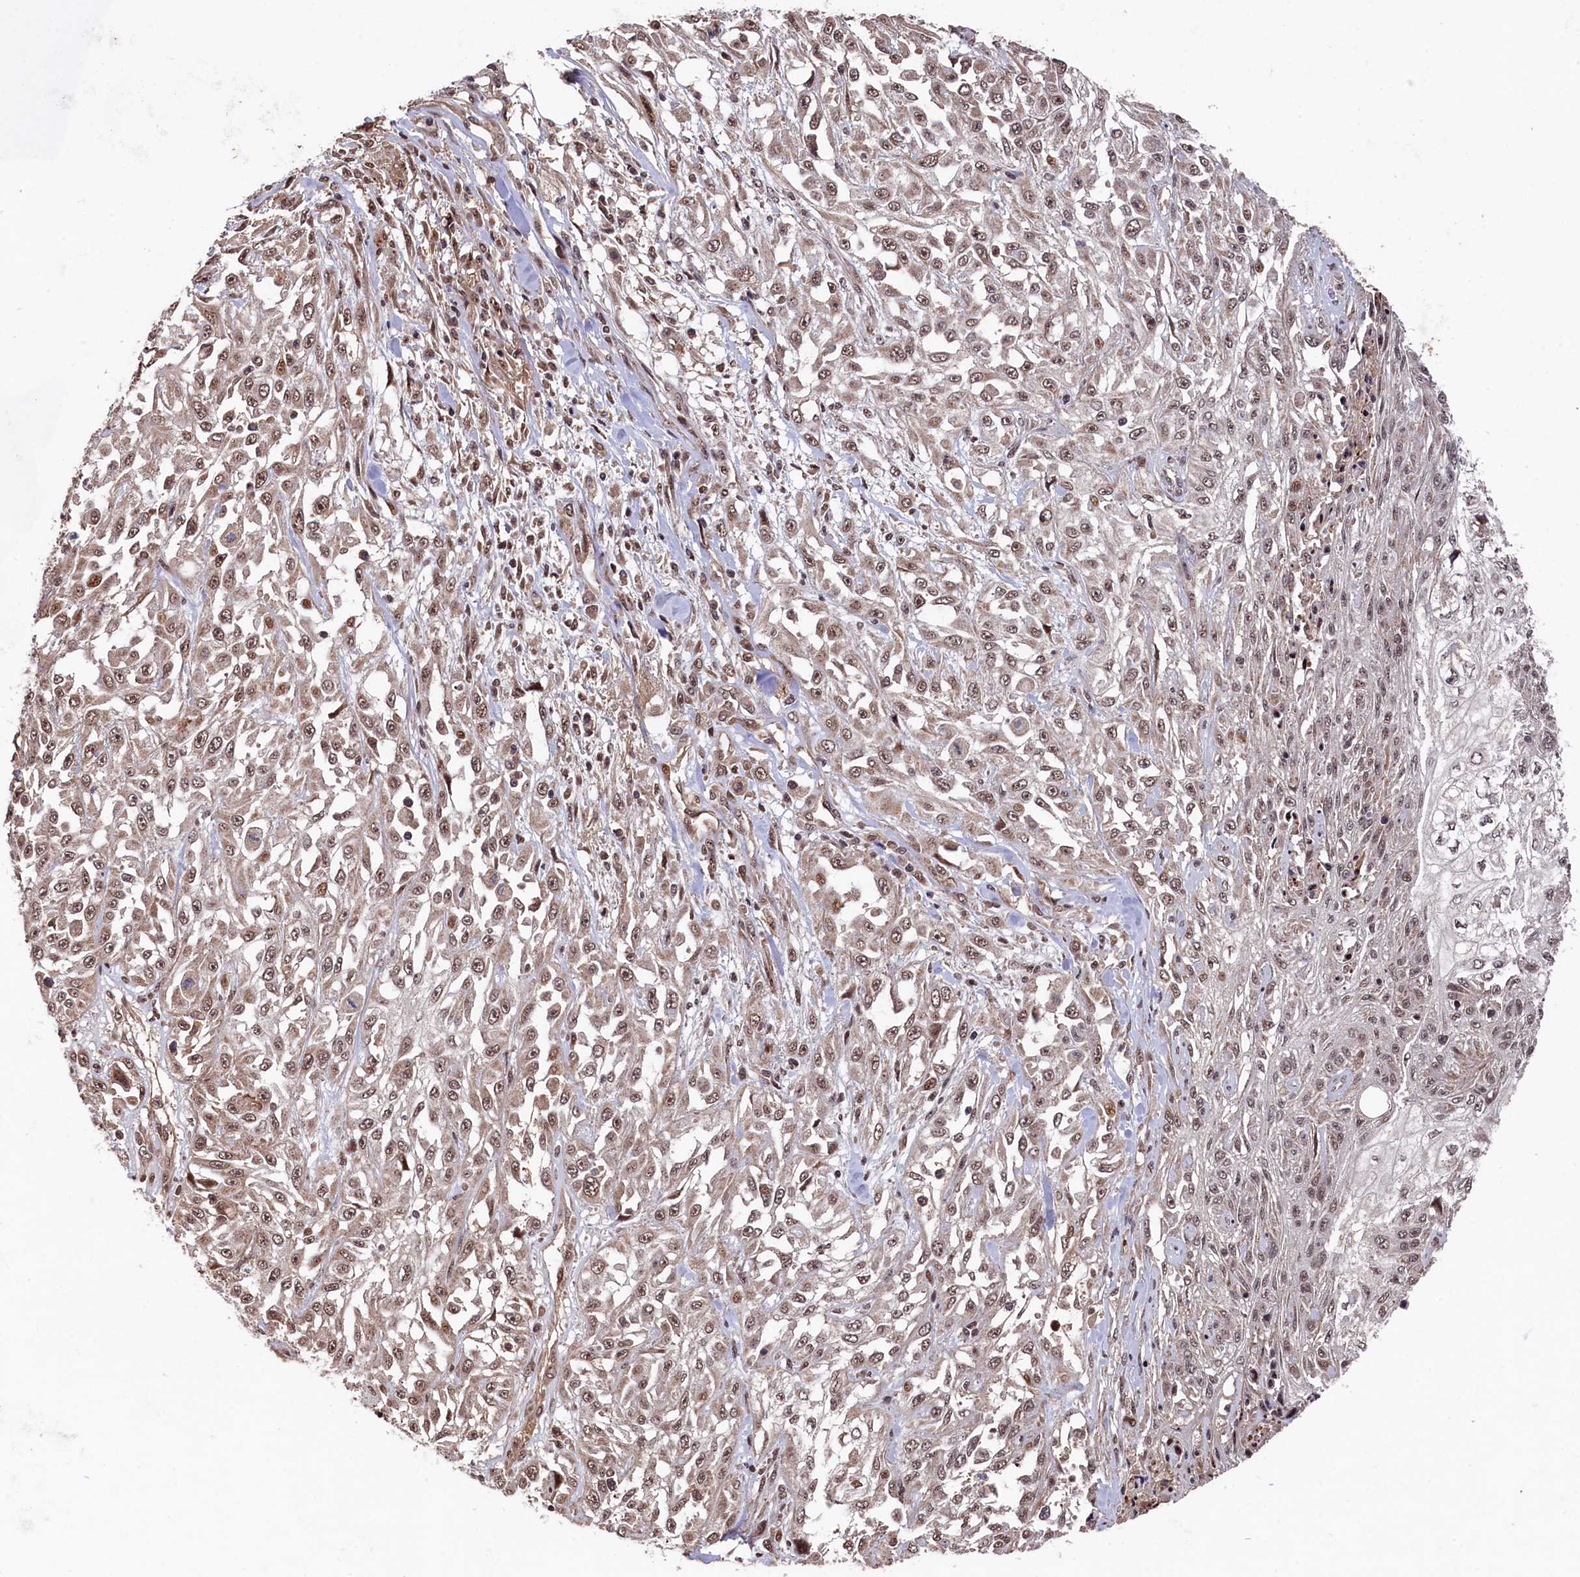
{"staining": {"intensity": "moderate", "quantity": ">75%", "location": "nuclear"}, "tissue": "skin cancer", "cell_type": "Tumor cells", "image_type": "cancer", "snomed": [{"axis": "morphology", "description": "Squamous cell carcinoma, NOS"}, {"axis": "morphology", "description": "Squamous cell carcinoma, metastatic, NOS"}, {"axis": "topography", "description": "Skin"}, {"axis": "topography", "description": "Lymph node"}], "caption": "This is a histology image of immunohistochemistry staining of skin metastatic squamous cell carcinoma, which shows moderate expression in the nuclear of tumor cells.", "gene": "CLPX", "patient": {"sex": "male", "age": 75}}